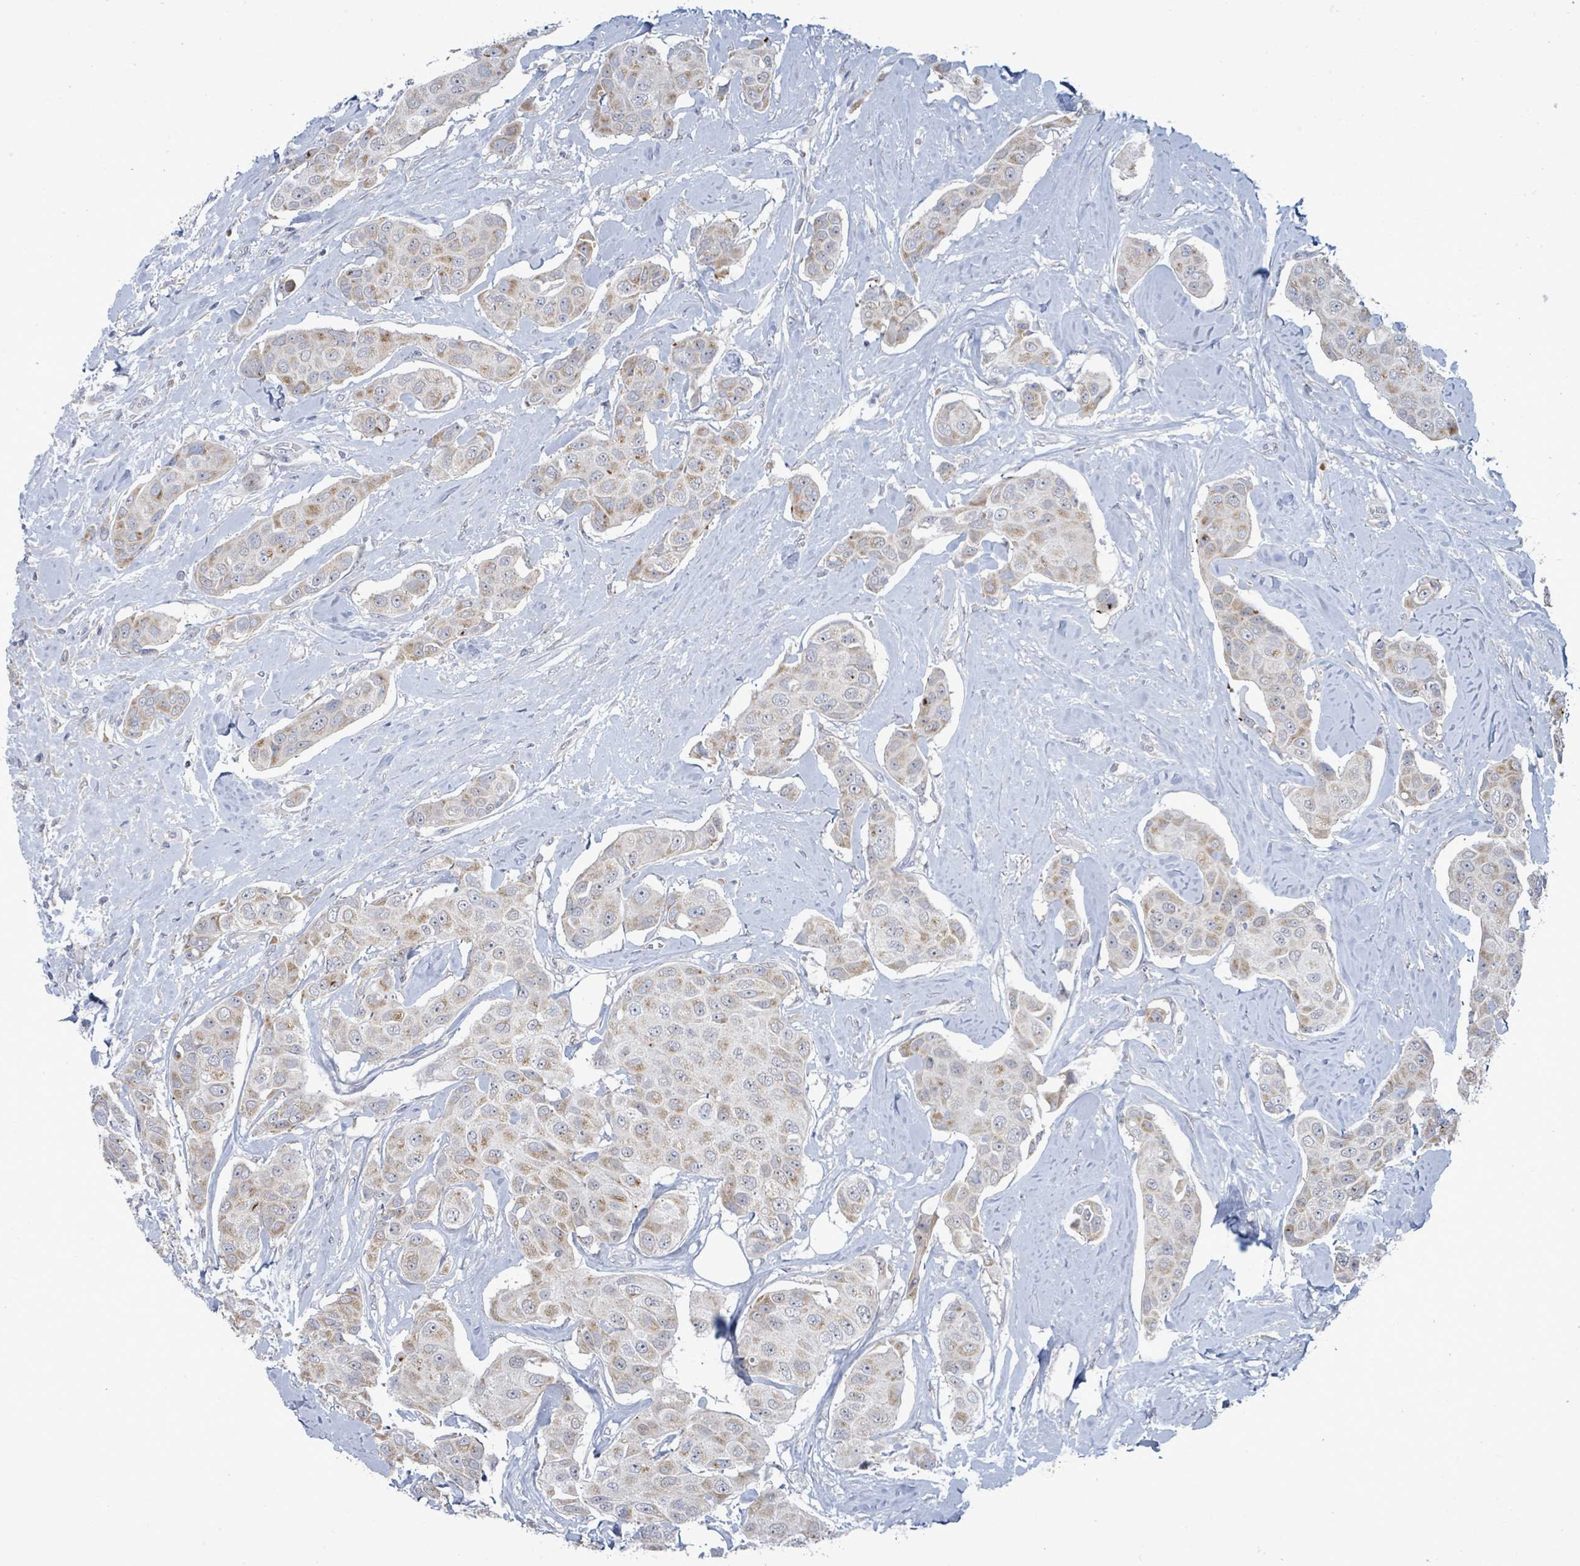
{"staining": {"intensity": "moderate", "quantity": "25%-75%", "location": "cytoplasmic/membranous"}, "tissue": "breast cancer", "cell_type": "Tumor cells", "image_type": "cancer", "snomed": [{"axis": "morphology", "description": "Duct carcinoma"}, {"axis": "topography", "description": "Breast"}, {"axis": "topography", "description": "Lymph node"}], "caption": "The histopathology image displays a brown stain indicating the presence of a protein in the cytoplasmic/membranous of tumor cells in invasive ductal carcinoma (breast). The protein is shown in brown color, while the nuclei are stained blue.", "gene": "ZFPM1", "patient": {"sex": "female", "age": 80}}